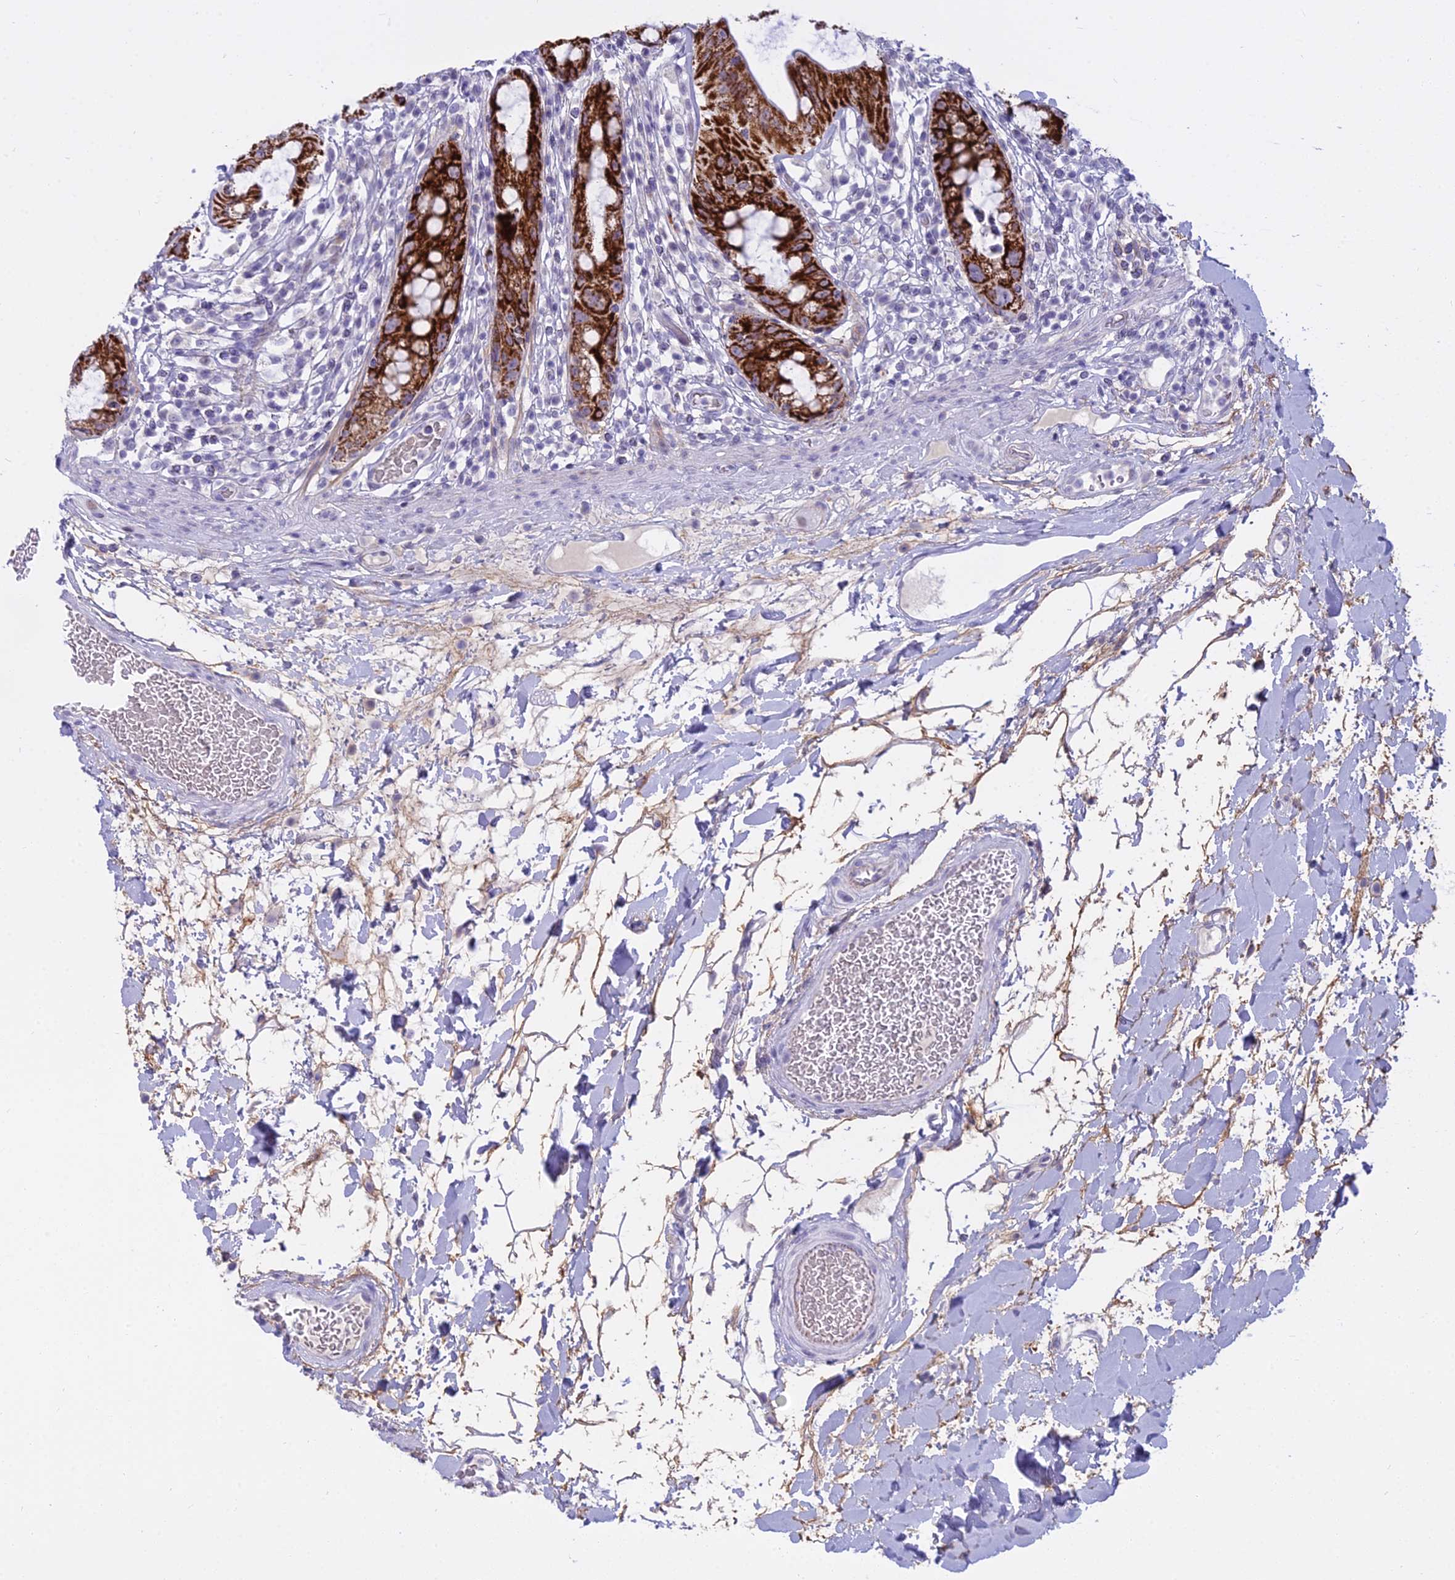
{"staining": {"intensity": "strong", "quantity": ">75%", "location": "cytoplasmic/membranous"}, "tissue": "rectum", "cell_type": "Glandular cells", "image_type": "normal", "snomed": [{"axis": "morphology", "description": "Normal tissue, NOS"}, {"axis": "topography", "description": "Rectum"}], "caption": "This is a histology image of IHC staining of benign rectum, which shows strong positivity in the cytoplasmic/membranous of glandular cells.", "gene": "OSTN", "patient": {"sex": "female", "age": 57}}